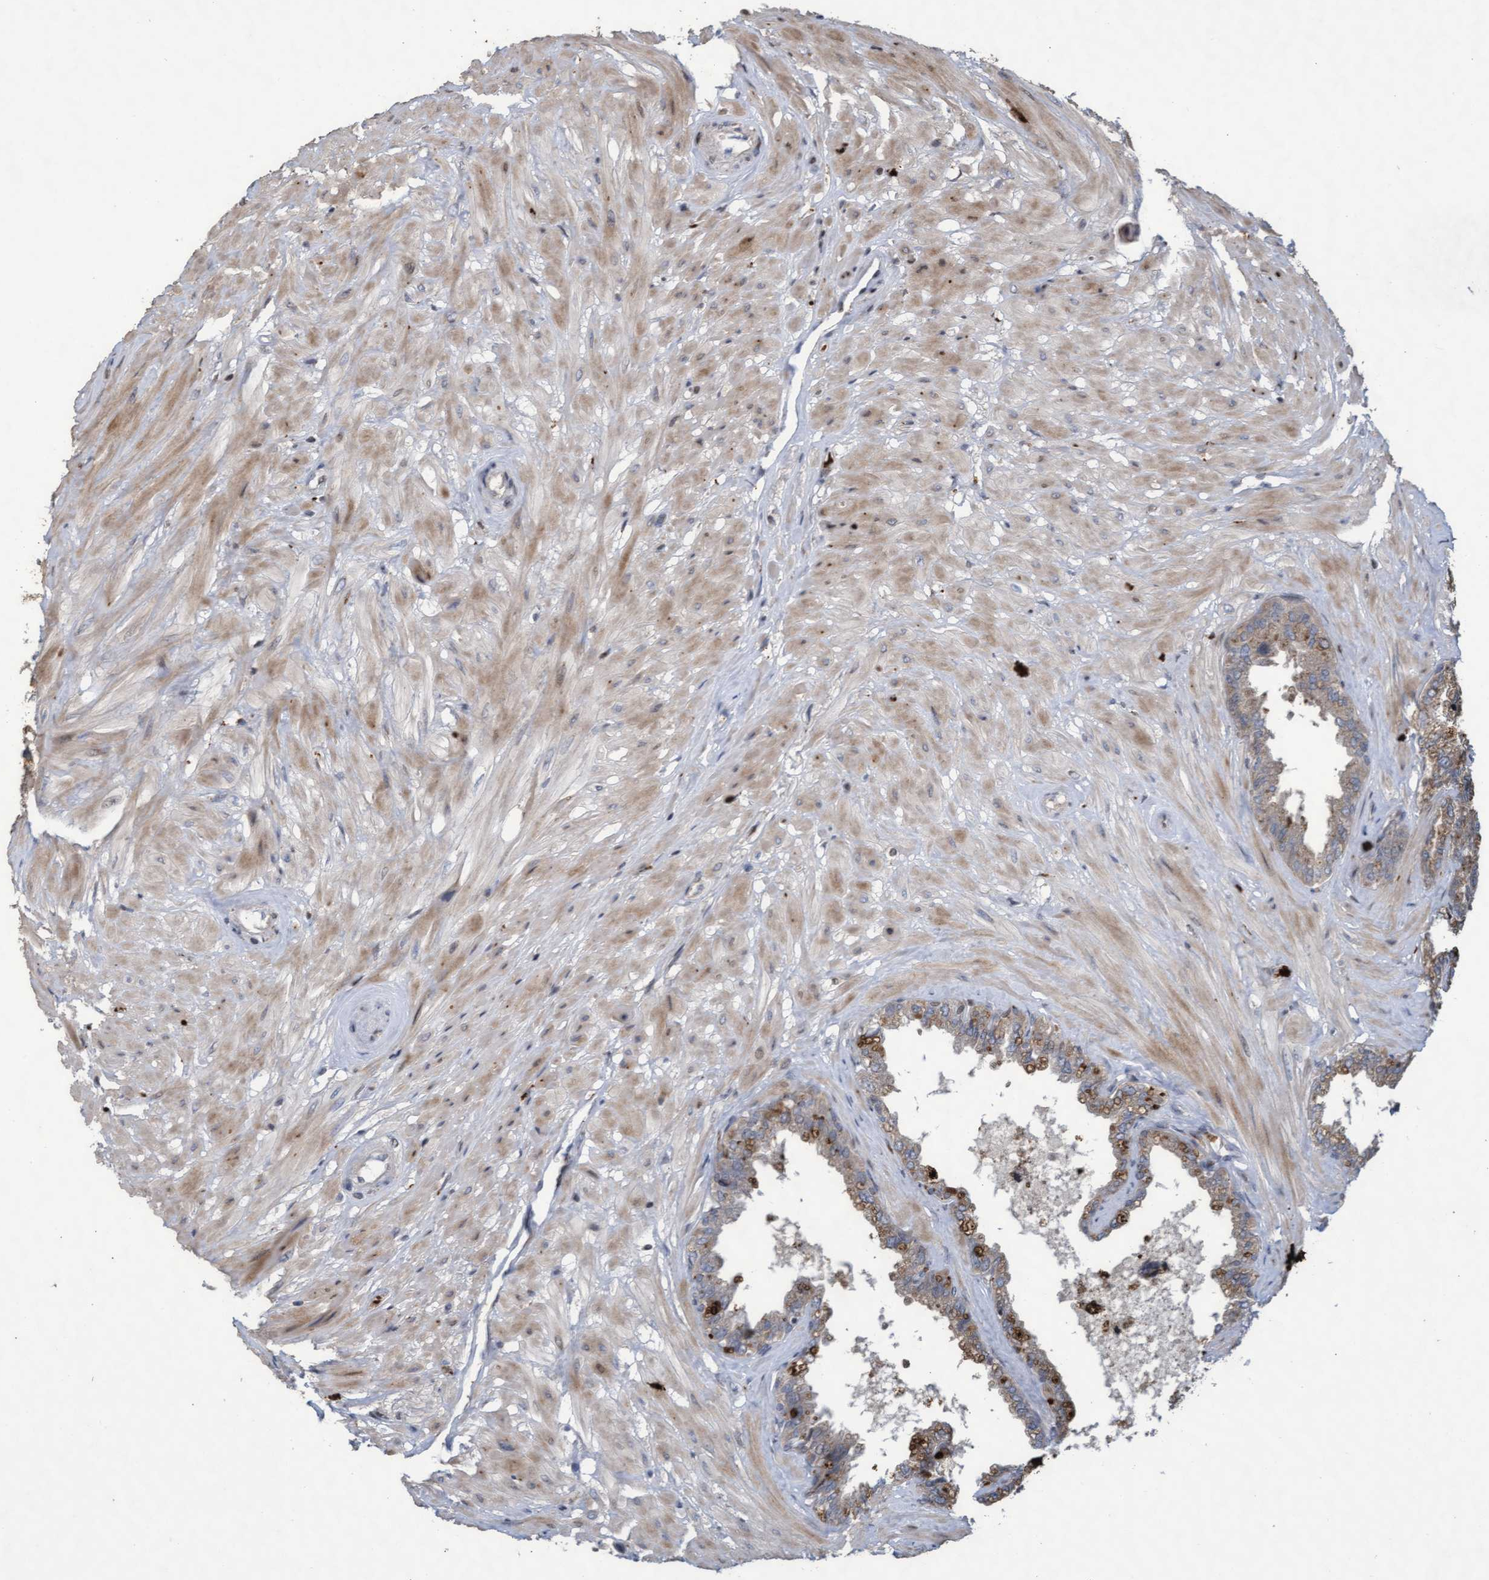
{"staining": {"intensity": "moderate", "quantity": "<25%", "location": "cytoplasmic/membranous"}, "tissue": "seminal vesicle", "cell_type": "Glandular cells", "image_type": "normal", "snomed": [{"axis": "morphology", "description": "Normal tissue, NOS"}, {"axis": "topography", "description": "Seminal veicle"}], "caption": "IHC (DAB (3,3'-diaminobenzidine)) staining of normal seminal vesicle exhibits moderate cytoplasmic/membranous protein staining in approximately <25% of glandular cells.", "gene": "KCNC2", "patient": {"sex": "male", "age": 46}}